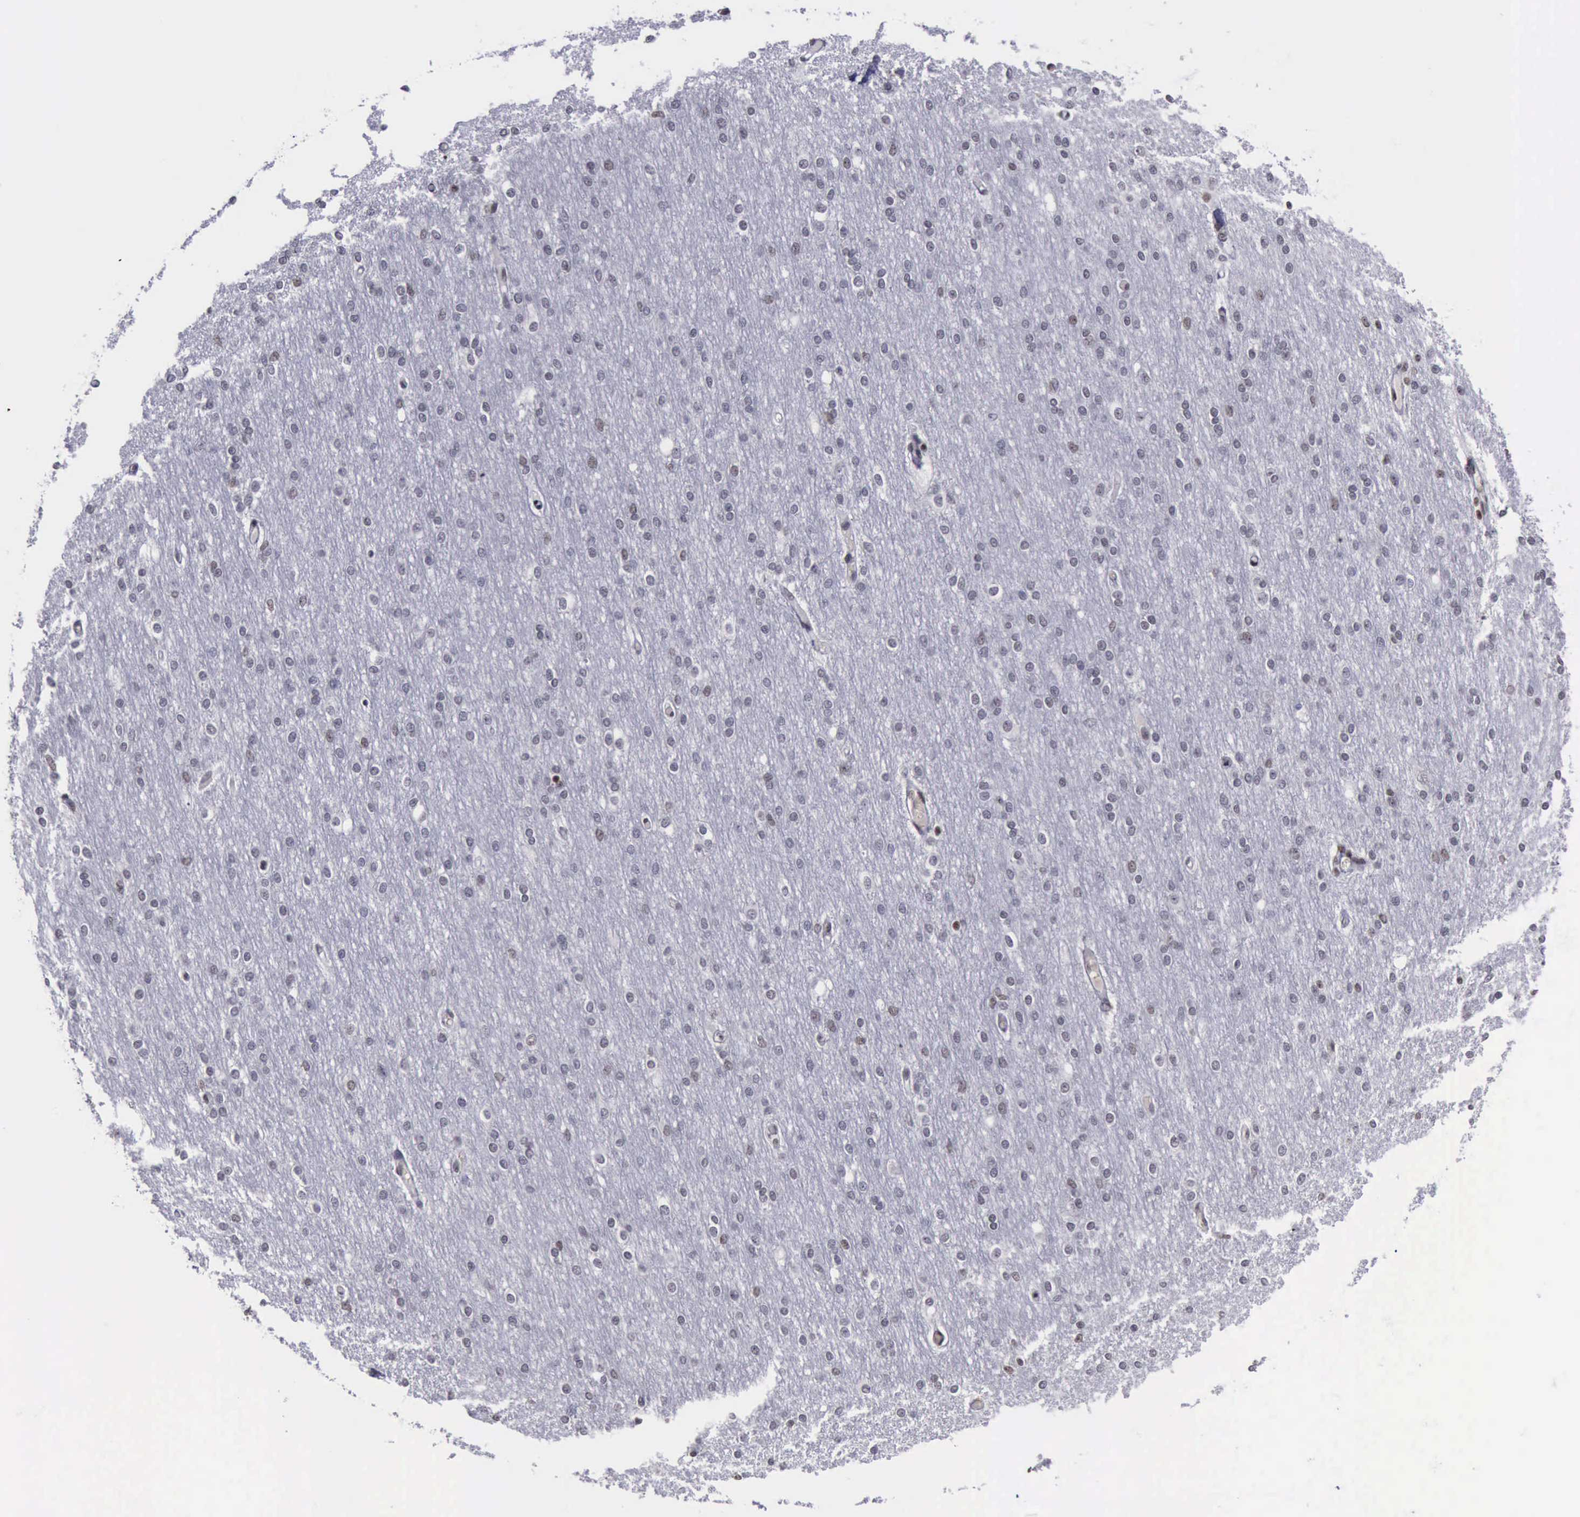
{"staining": {"intensity": "weak", "quantity": "25%-75%", "location": "nuclear"}, "tissue": "cerebral cortex", "cell_type": "Endothelial cells", "image_type": "normal", "snomed": [{"axis": "morphology", "description": "Normal tissue, NOS"}, {"axis": "morphology", "description": "Inflammation, NOS"}, {"axis": "topography", "description": "Cerebral cortex"}], "caption": "IHC (DAB (3,3'-diaminobenzidine)) staining of unremarkable cerebral cortex demonstrates weak nuclear protein expression in approximately 25%-75% of endothelial cells.", "gene": "YY1", "patient": {"sex": "male", "age": 6}}